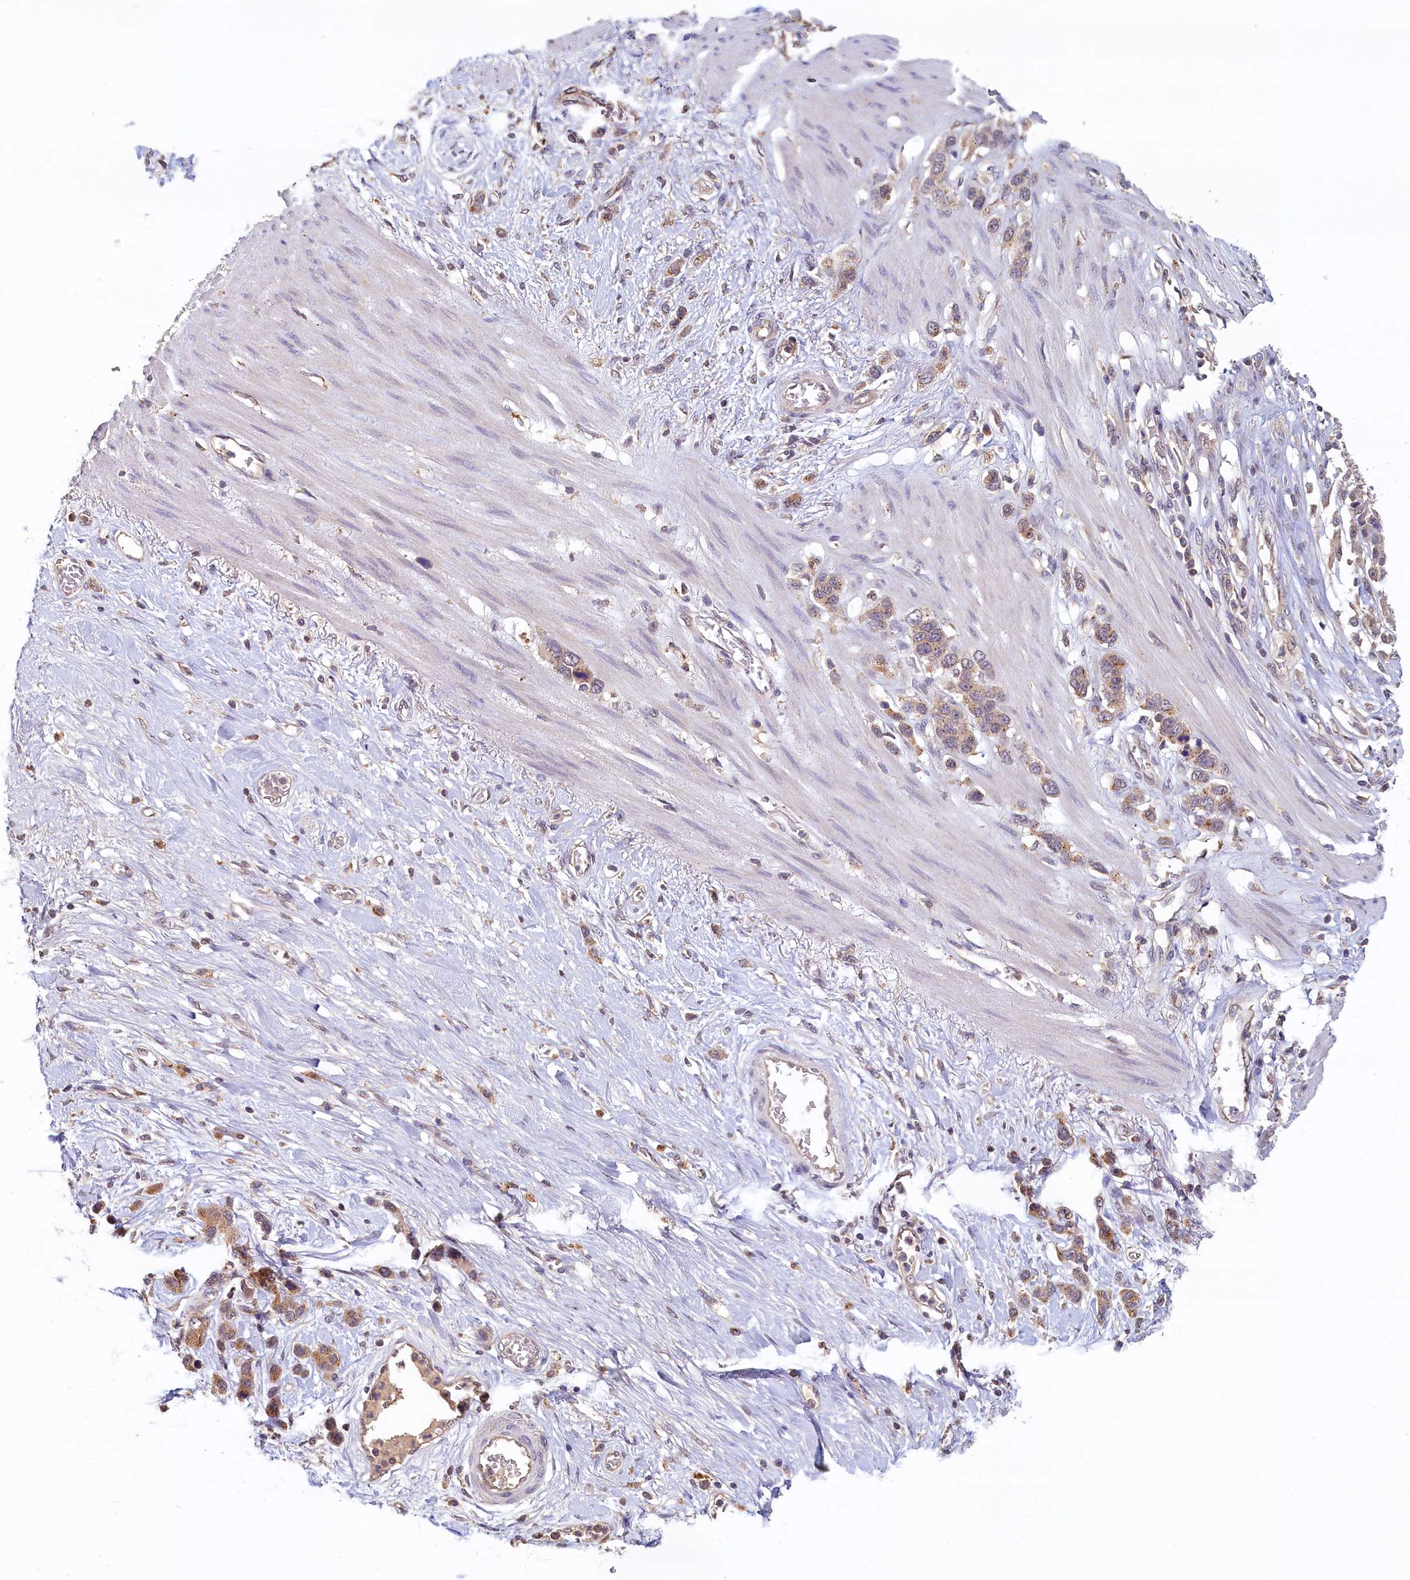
{"staining": {"intensity": "moderate", "quantity": ">75%", "location": "cytoplasmic/membranous"}, "tissue": "stomach cancer", "cell_type": "Tumor cells", "image_type": "cancer", "snomed": [{"axis": "morphology", "description": "Adenocarcinoma, NOS"}, {"axis": "morphology", "description": "Adenocarcinoma, High grade"}, {"axis": "topography", "description": "Stomach, upper"}, {"axis": "topography", "description": "Stomach, lower"}], "caption": "Stomach cancer stained for a protein demonstrates moderate cytoplasmic/membranous positivity in tumor cells.", "gene": "NUBP2", "patient": {"sex": "female", "age": 65}}